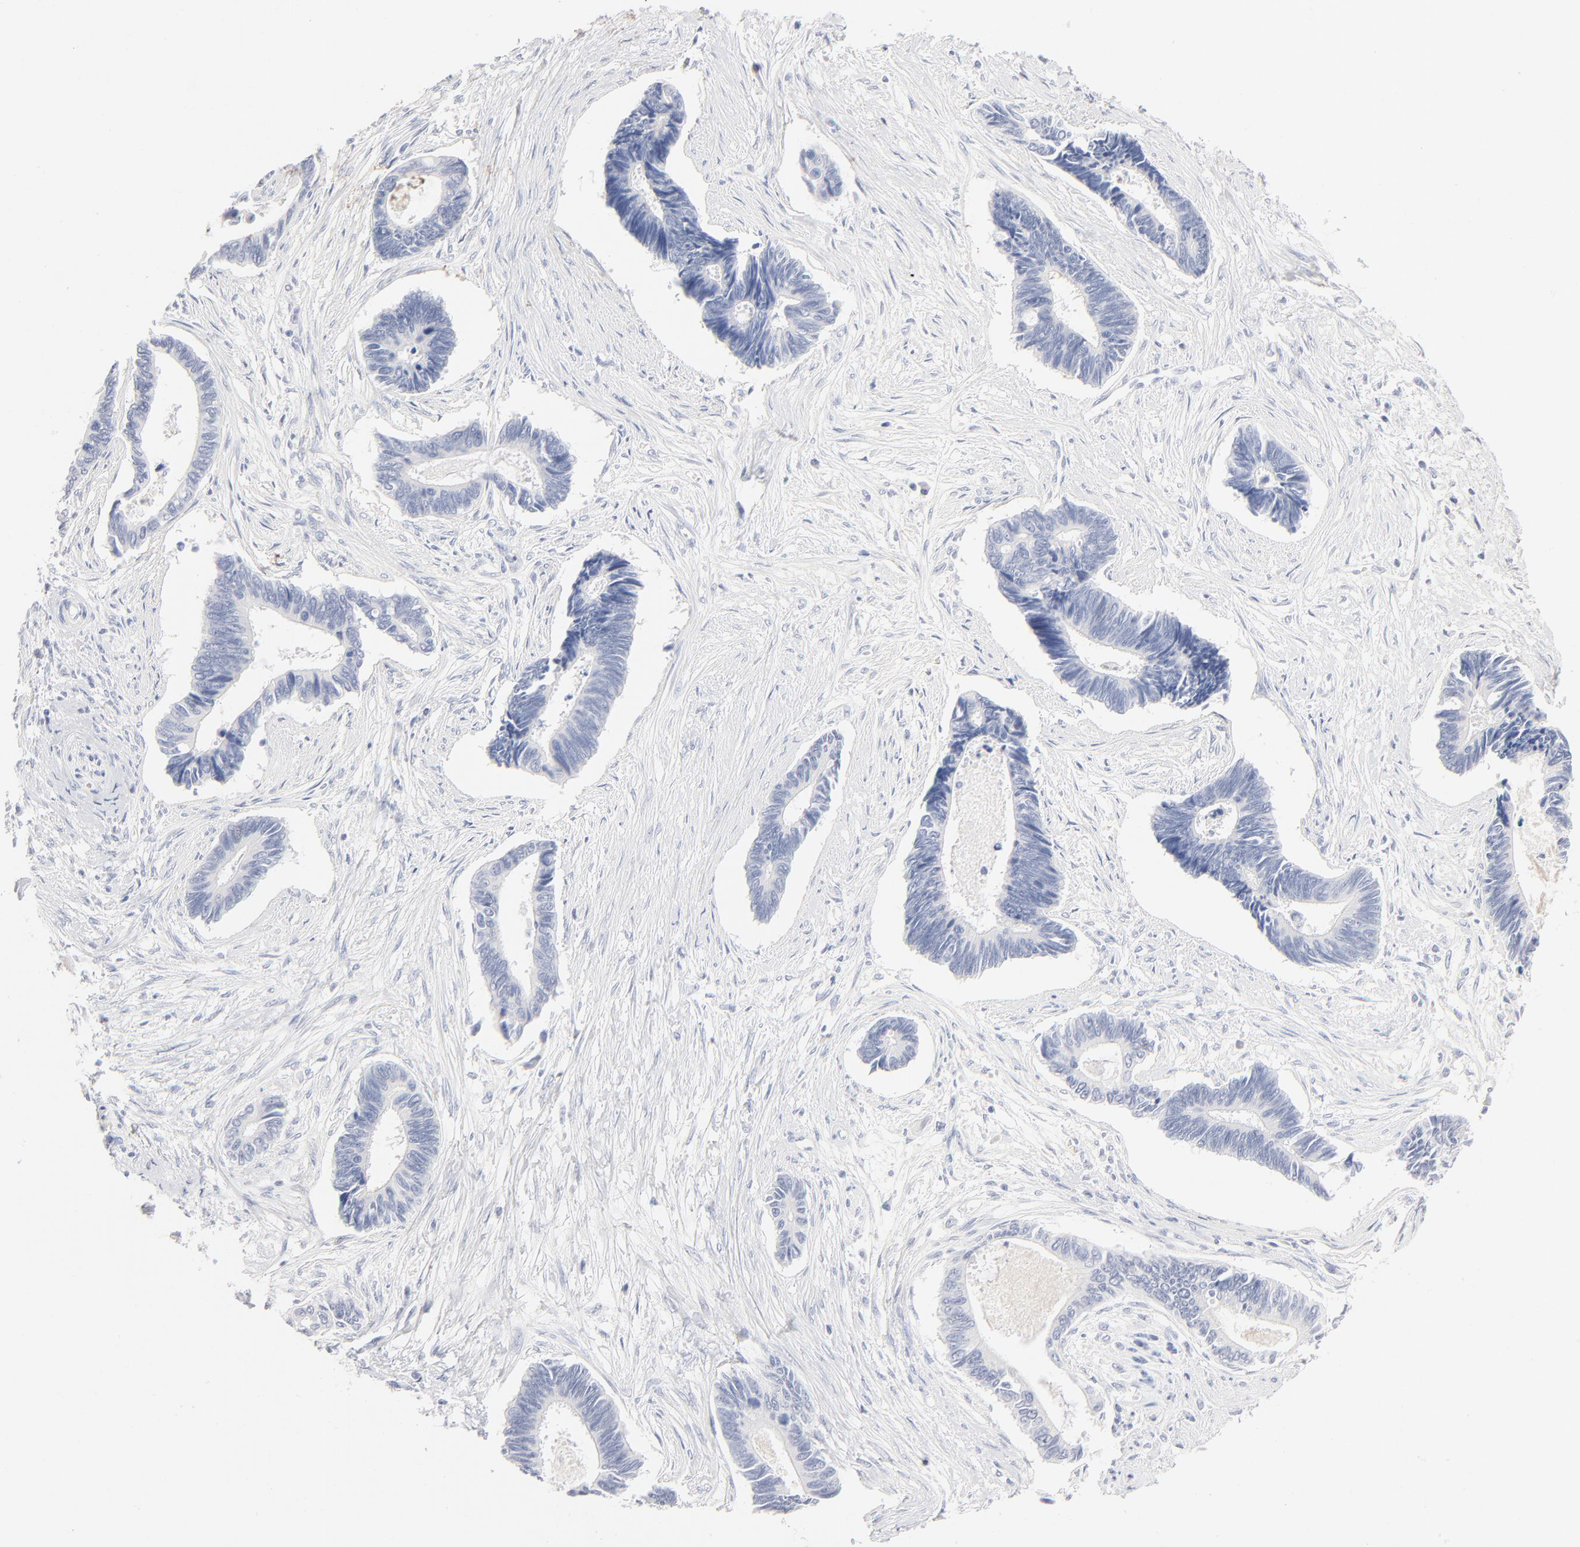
{"staining": {"intensity": "negative", "quantity": "none", "location": "none"}, "tissue": "pancreatic cancer", "cell_type": "Tumor cells", "image_type": "cancer", "snomed": [{"axis": "morphology", "description": "Adenocarcinoma, NOS"}, {"axis": "topography", "description": "Pancreas"}], "caption": "Immunohistochemistry histopathology image of human pancreatic adenocarcinoma stained for a protein (brown), which exhibits no staining in tumor cells. (DAB immunohistochemistry with hematoxylin counter stain).", "gene": "ONECUT1", "patient": {"sex": "female", "age": 70}}